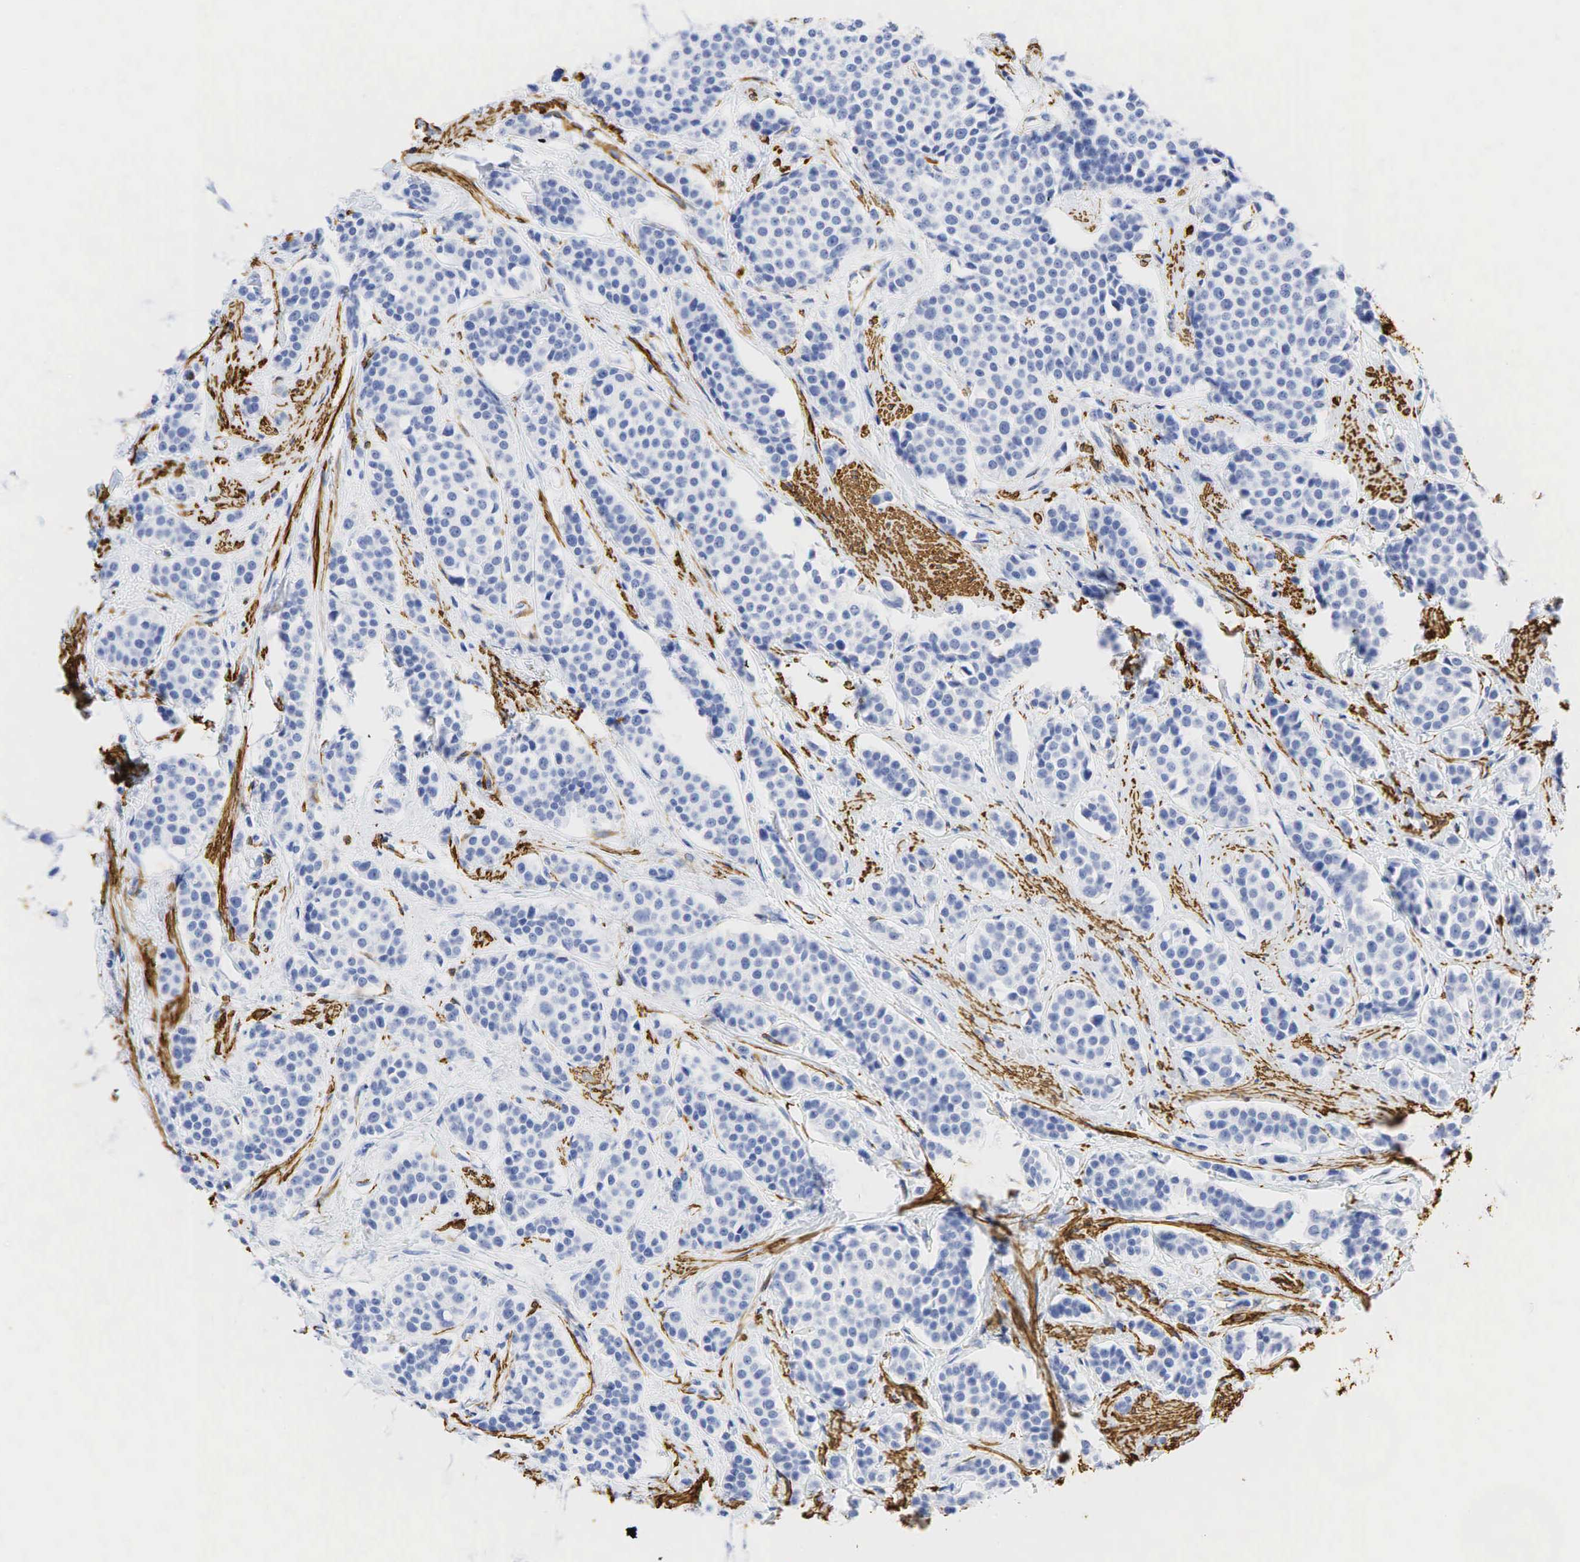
{"staining": {"intensity": "negative", "quantity": "none", "location": "none"}, "tissue": "carcinoid", "cell_type": "Tumor cells", "image_type": "cancer", "snomed": [{"axis": "morphology", "description": "Carcinoid, malignant, NOS"}, {"axis": "topography", "description": "Small intestine"}], "caption": "Immunohistochemistry (IHC) image of neoplastic tissue: human malignant carcinoid stained with DAB displays no significant protein staining in tumor cells.", "gene": "ACTA1", "patient": {"sex": "male", "age": 60}}